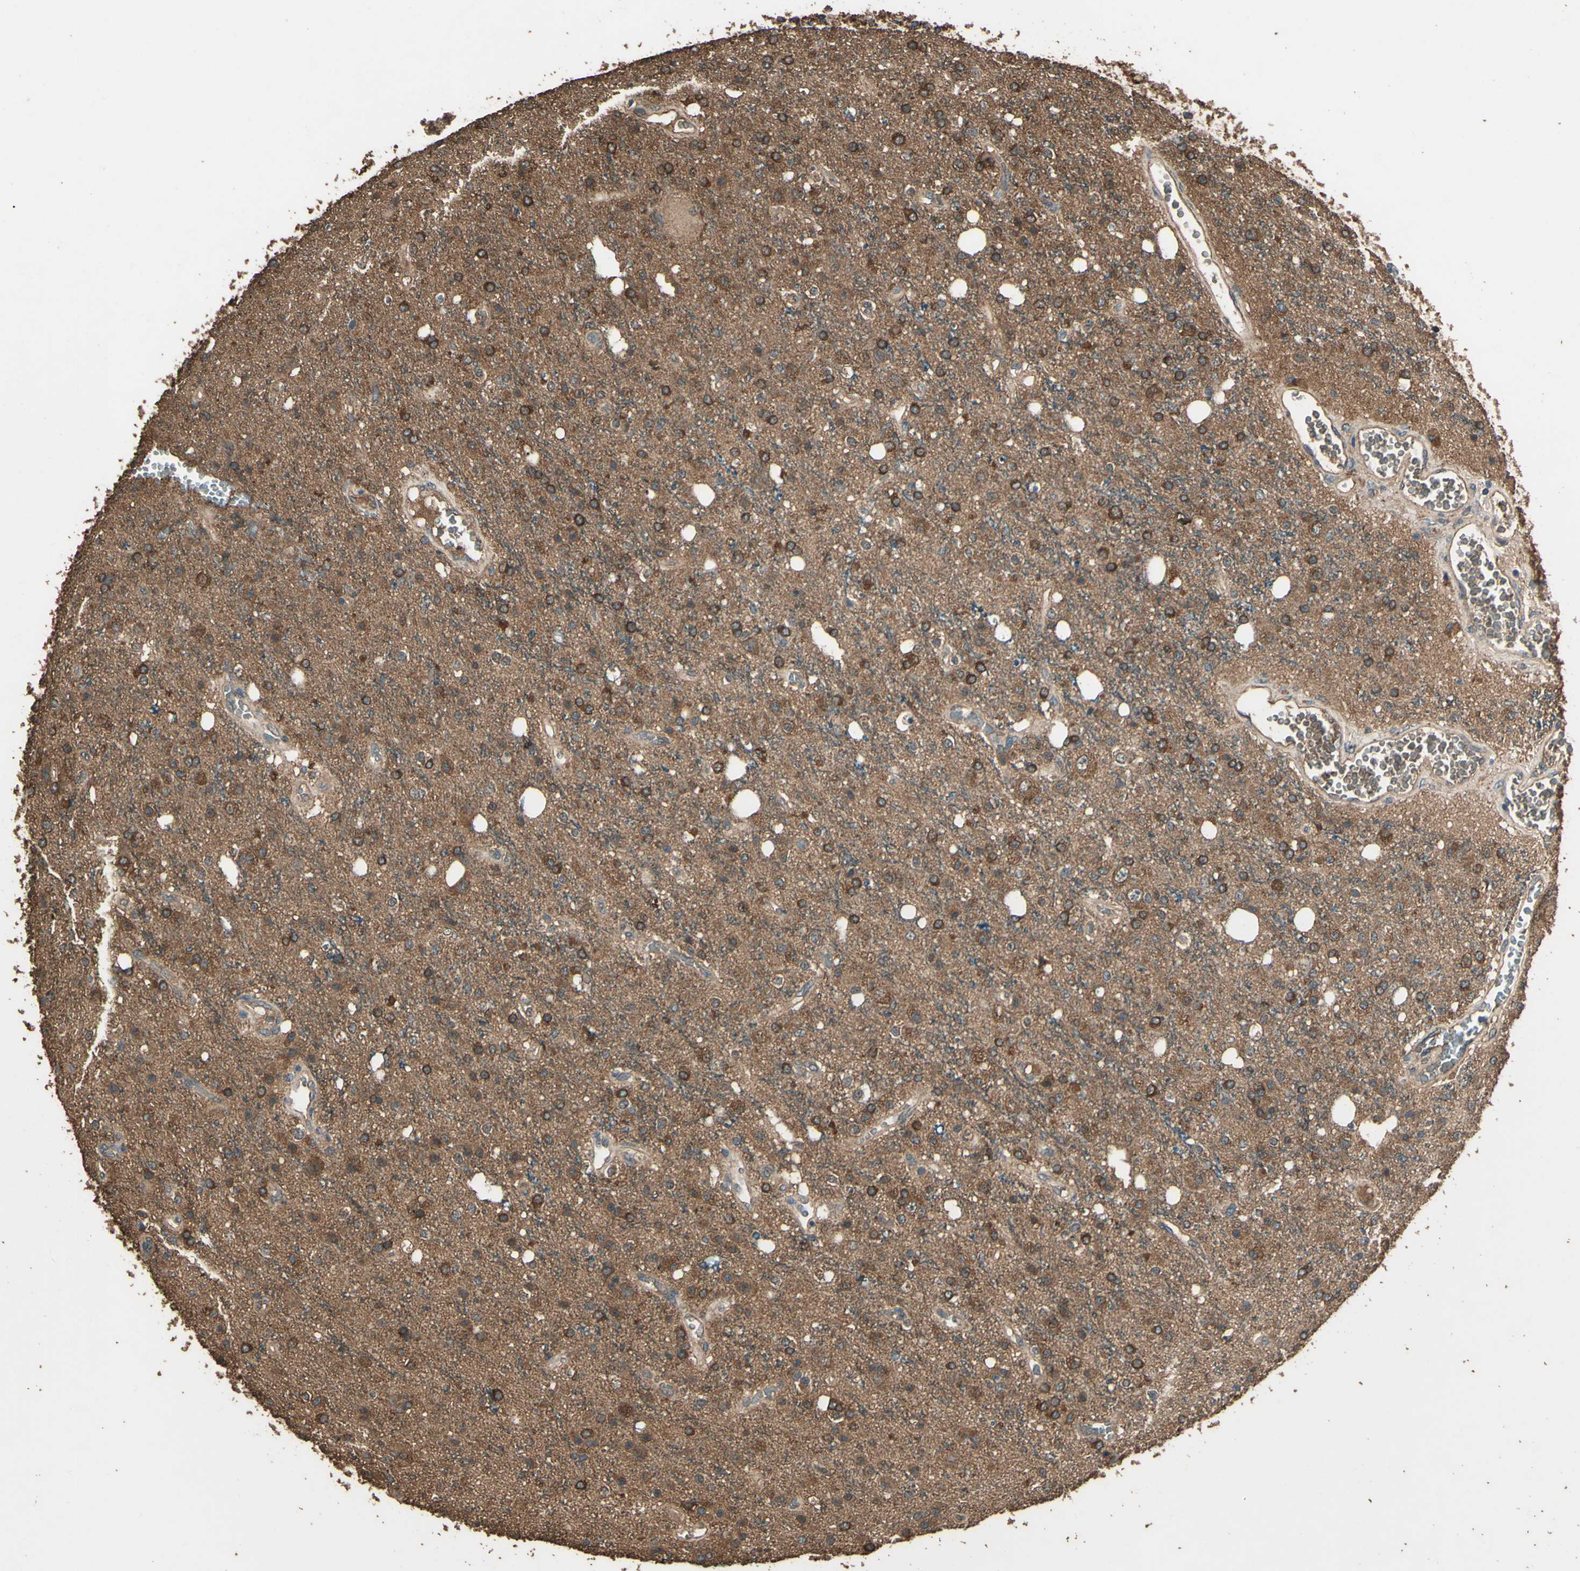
{"staining": {"intensity": "moderate", "quantity": ">75%", "location": "cytoplasmic/membranous"}, "tissue": "glioma", "cell_type": "Tumor cells", "image_type": "cancer", "snomed": [{"axis": "morphology", "description": "Glioma, malignant, High grade"}, {"axis": "topography", "description": "Brain"}], "caption": "Glioma tissue shows moderate cytoplasmic/membranous expression in approximately >75% of tumor cells The protein of interest is stained brown, and the nuclei are stained in blue (DAB (3,3'-diaminobenzidine) IHC with brightfield microscopy, high magnification).", "gene": "TSPO", "patient": {"sex": "male", "age": 47}}